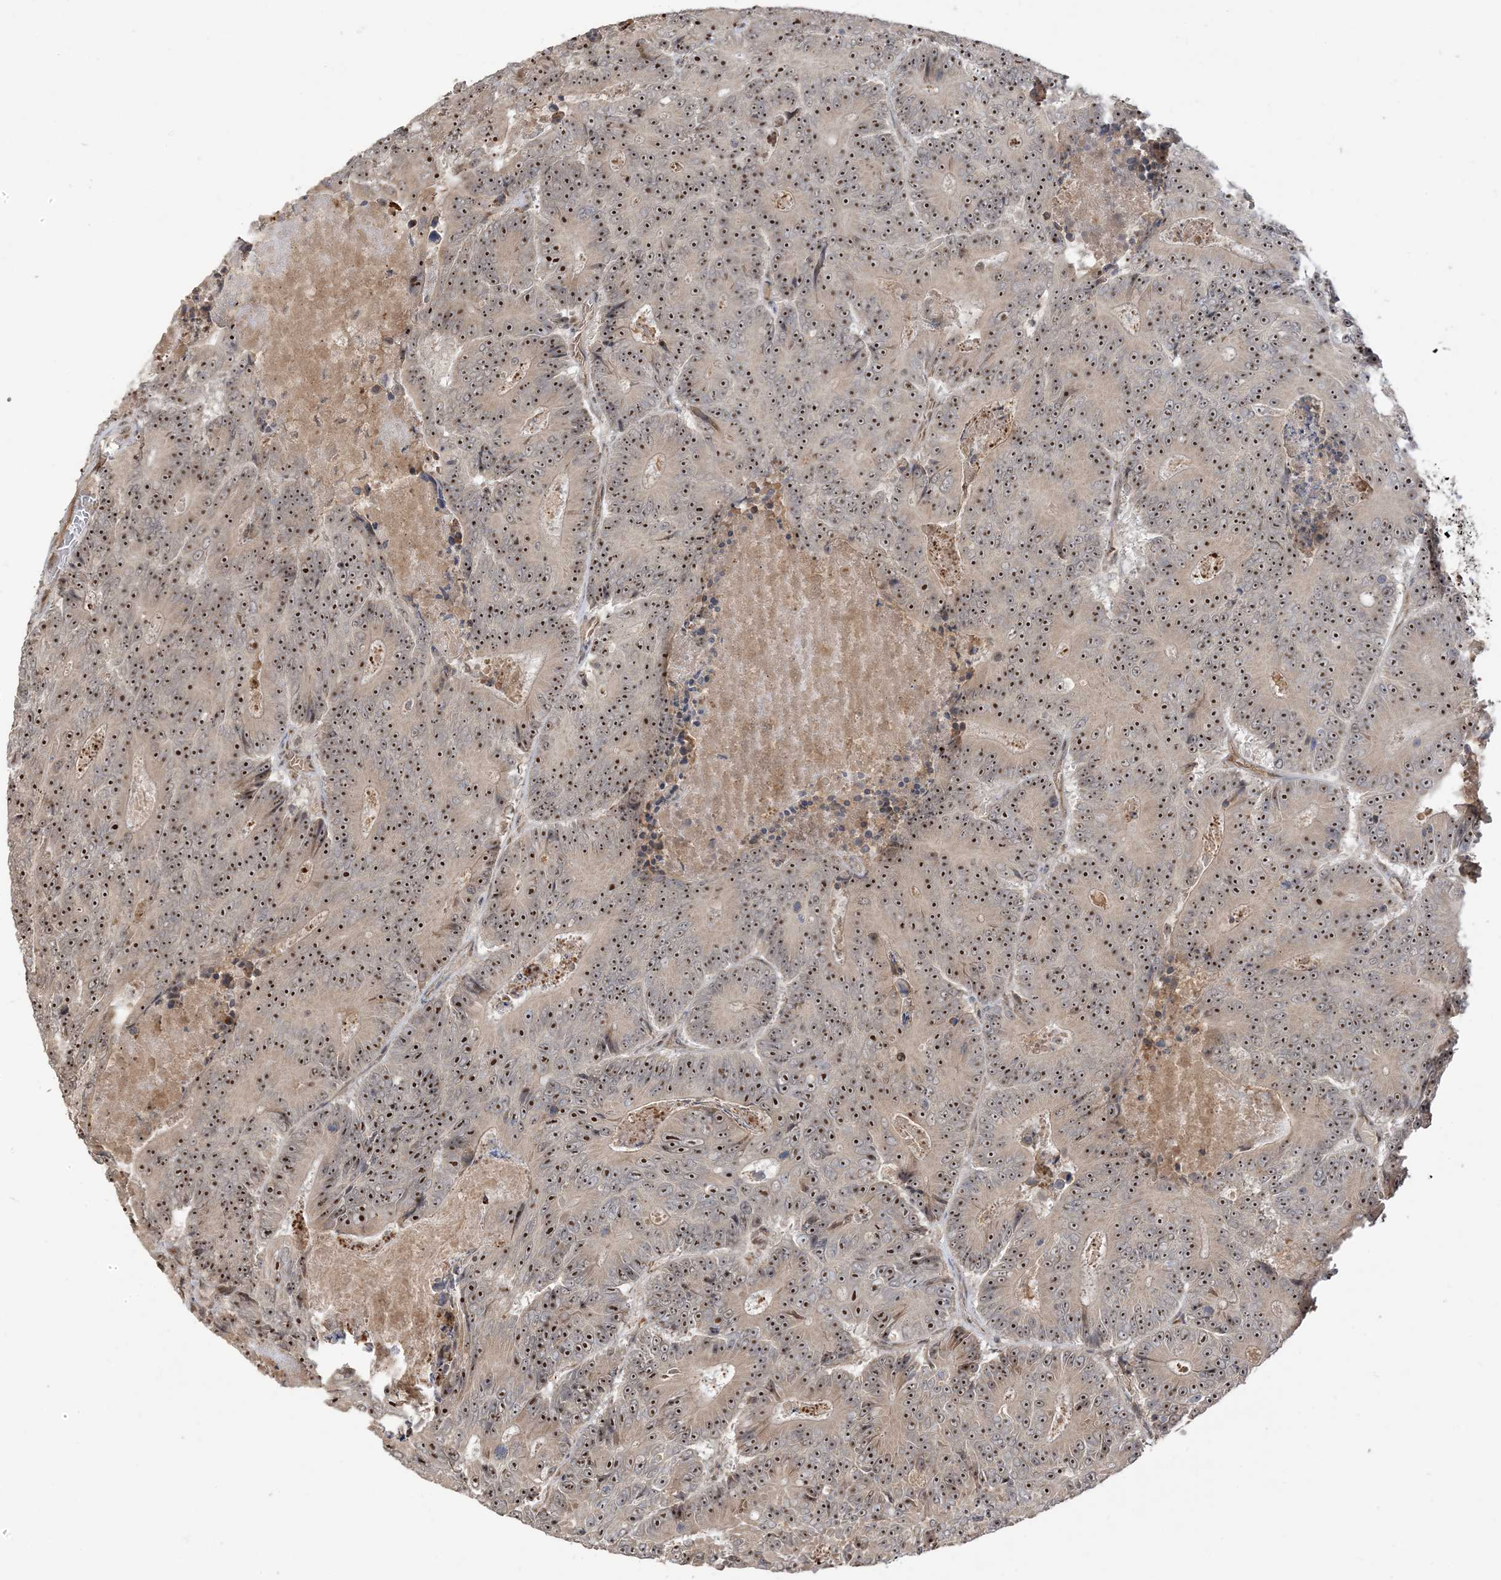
{"staining": {"intensity": "strong", "quantity": ">75%", "location": "nuclear"}, "tissue": "colorectal cancer", "cell_type": "Tumor cells", "image_type": "cancer", "snomed": [{"axis": "morphology", "description": "Adenocarcinoma, NOS"}, {"axis": "topography", "description": "Colon"}], "caption": "The image exhibits immunohistochemical staining of adenocarcinoma (colorectal). There is strong nuclear expression is seen in about >75% of tumor cells.", "gene": "ECM2", "patient": {"sex": "male", "age": 83}}